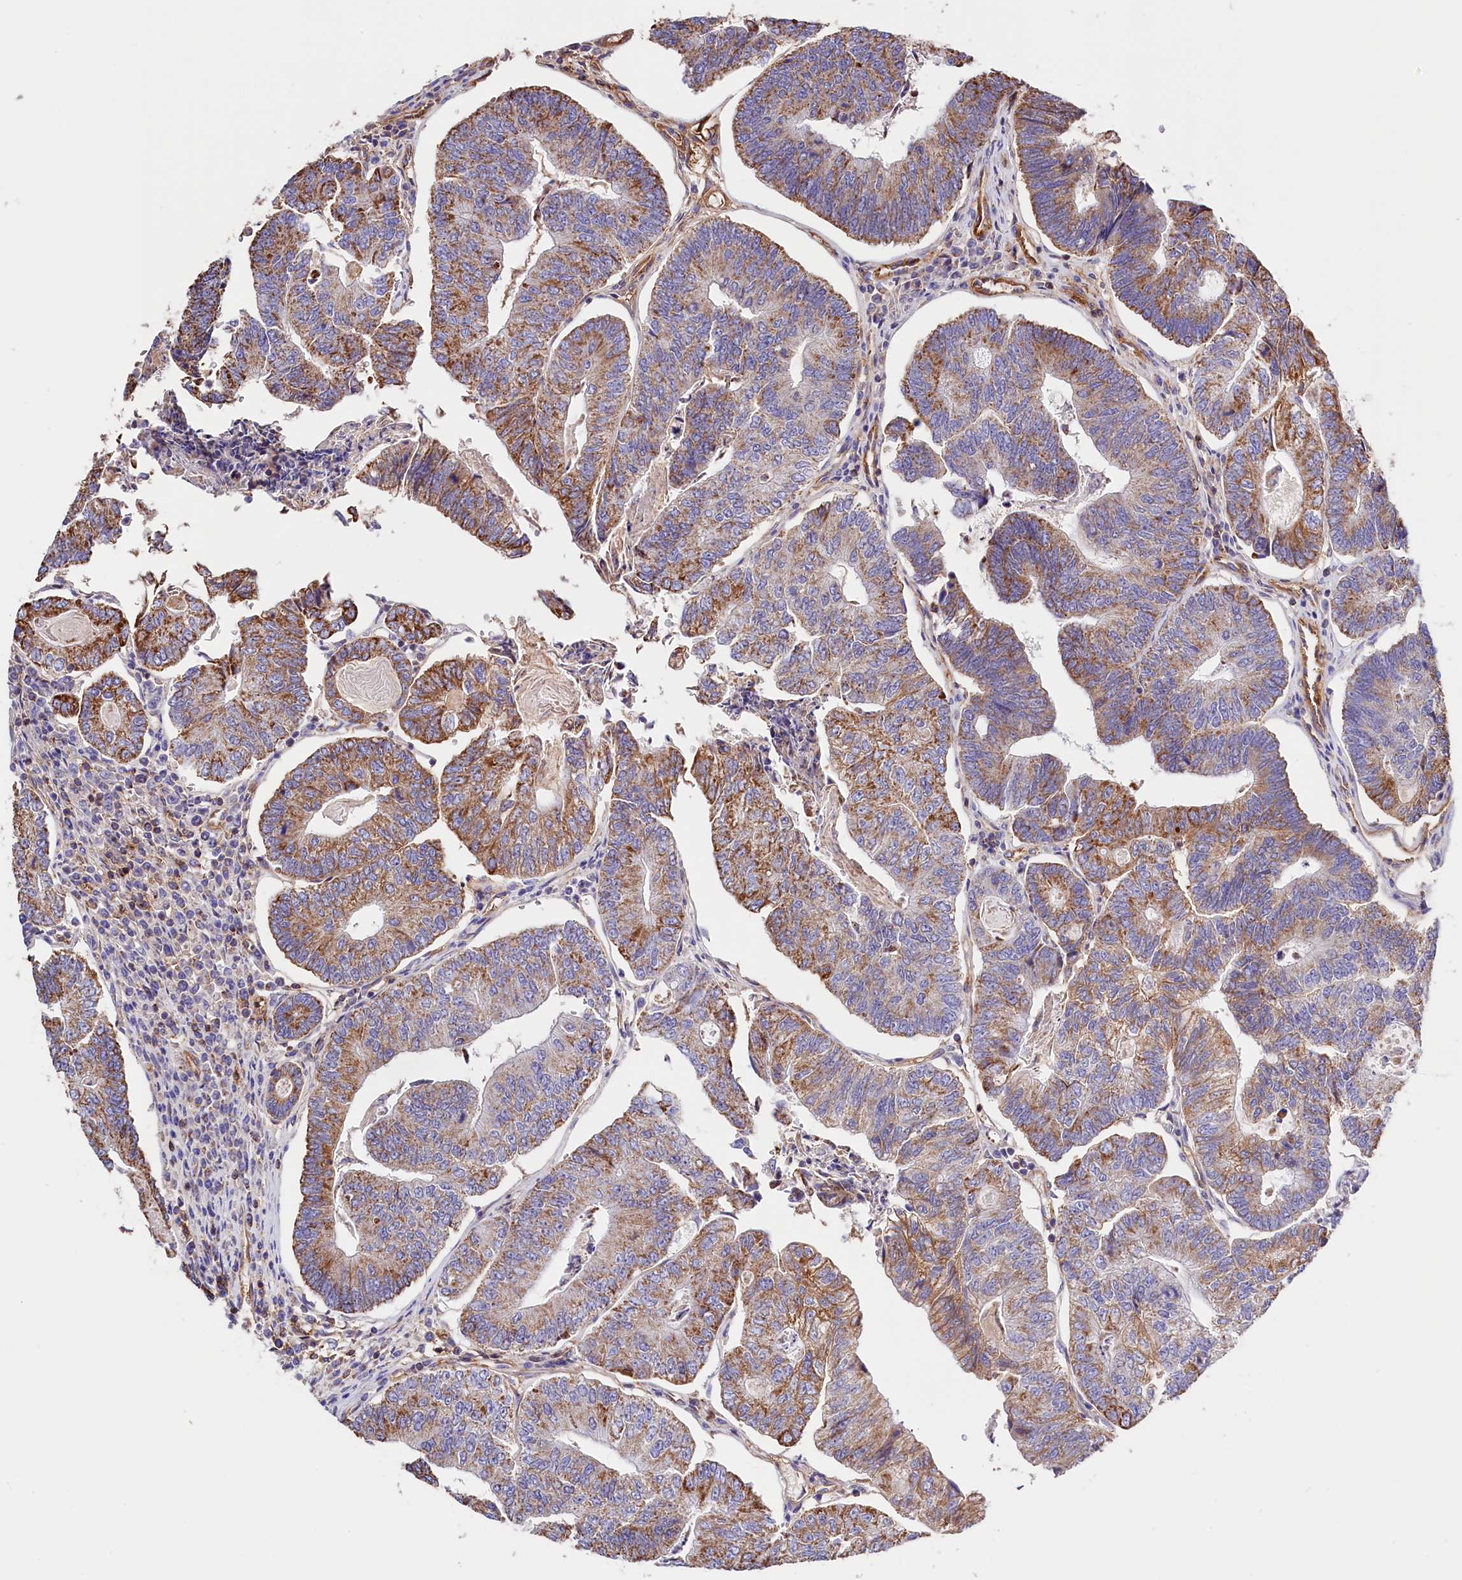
{"staining": {"intensity": "moderate", "quantity": ">75%", "location": "cytoplasmic/membranous"}, "tissue": "colorectal cancer", "cell_type": "Tumor cells", "image_type": "cancer", "snomed": [{"axis": "morphology", "description": "Adenocarcinoma, NOS"}, {"axis": "topography", "description": "Colon"}], "caption": "Immunohistochemical staining of colorectal cancer shows moderate cytoplasmic/membranous protein staining in about >75% of tumor cells.", "gene": "ATP2B4", "patient": {"sex": "female", "age": 67}}